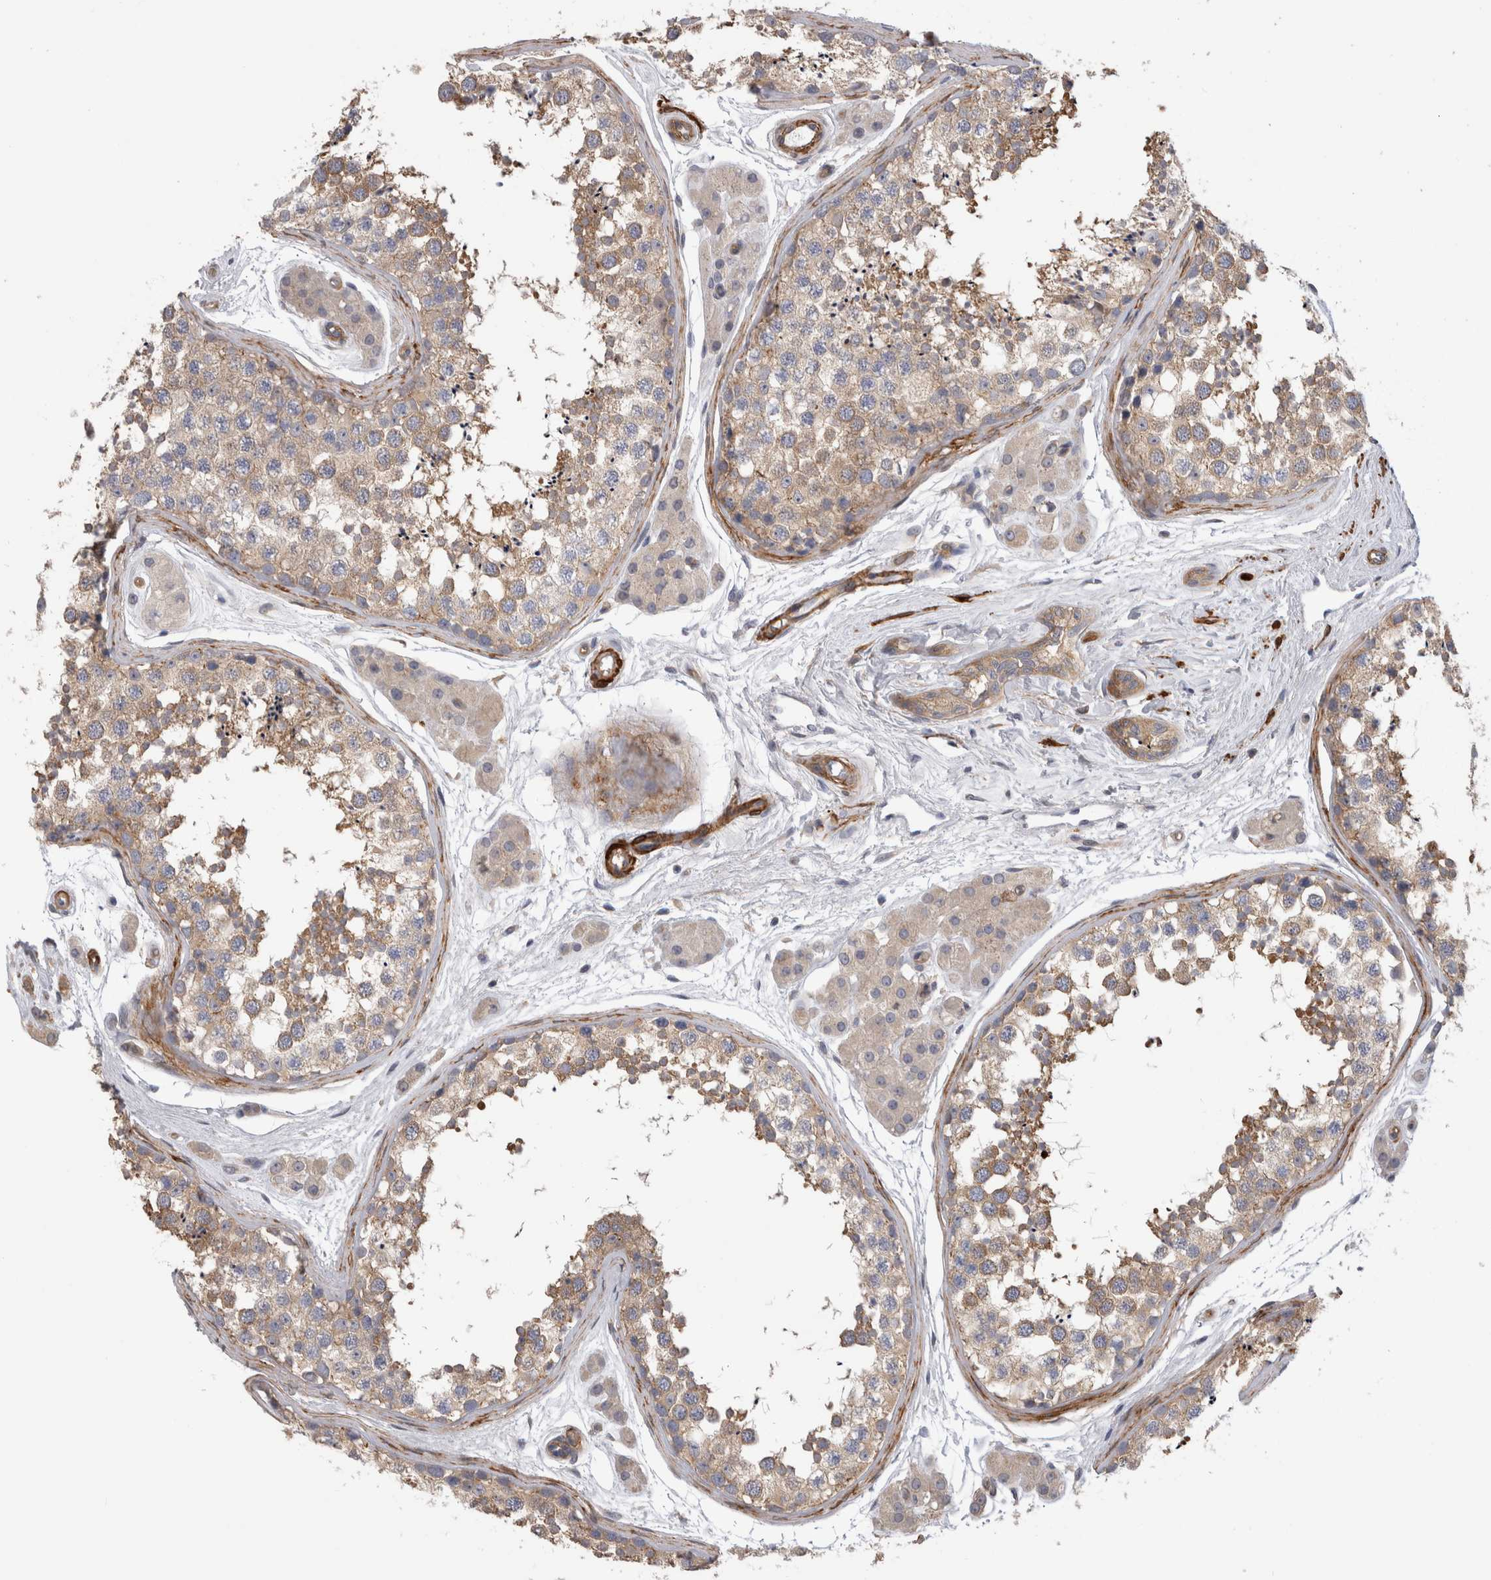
{"staining": {"intensity": "weak", "quantity": "25%-75%", "location": "cytoplasmic/membranous"}, "tissue": "testis", "cell_type": "Cells in seminiferous ducts", "image_type": "normal", "snomed": [{"axis": "morphology", "description": "Normal tissue, NOS"}, {"axis": "topography", "description": "Testis"}], "caption": "Protein expression by immunohistochemistry shows weak cytoplasmic/membranous expression in approximately 25%-75% of cells in seminiferous ducts in unremarkable testis.", "gene": "EPRS1", "patient": {"sex": "male", "age": 56}}